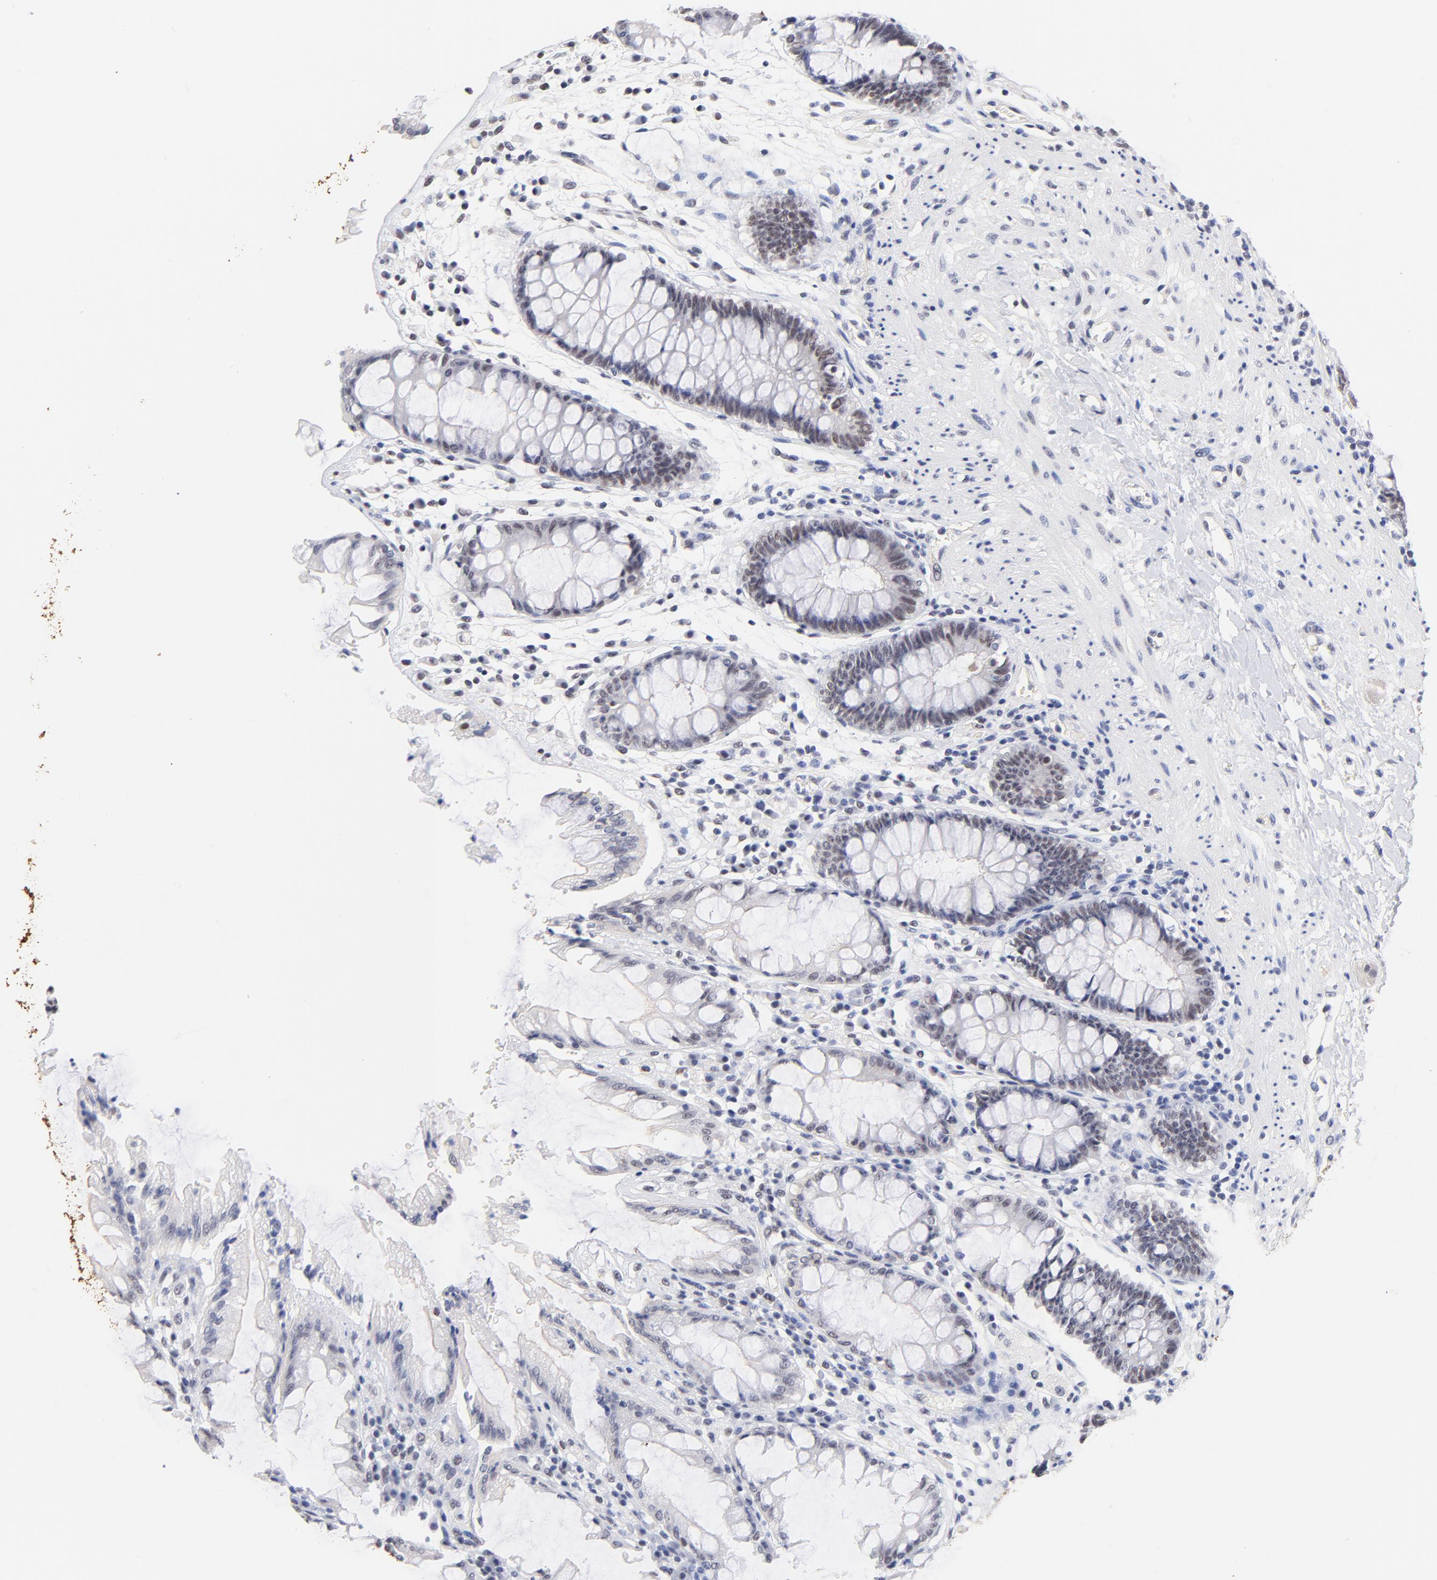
{"staining": {"intensity": "weak", "quantity": "<25%", "location": "cytoplasmic/membranous"}, "tissue": "rectum", "cell_type": "Glandular cells", "image_type": "normal", "snomed": [{"axis": "morphology", "description": "Normal tissue, NOS"}, {"axis": "topography", "description": "Rectum"}], "caption": "Glandular cells are negative for brown protein staining in normal rectum. (DAB IHC, high magnification).", "gene": "ZNF74", "patient": {"sex": "female", "age": 46}}